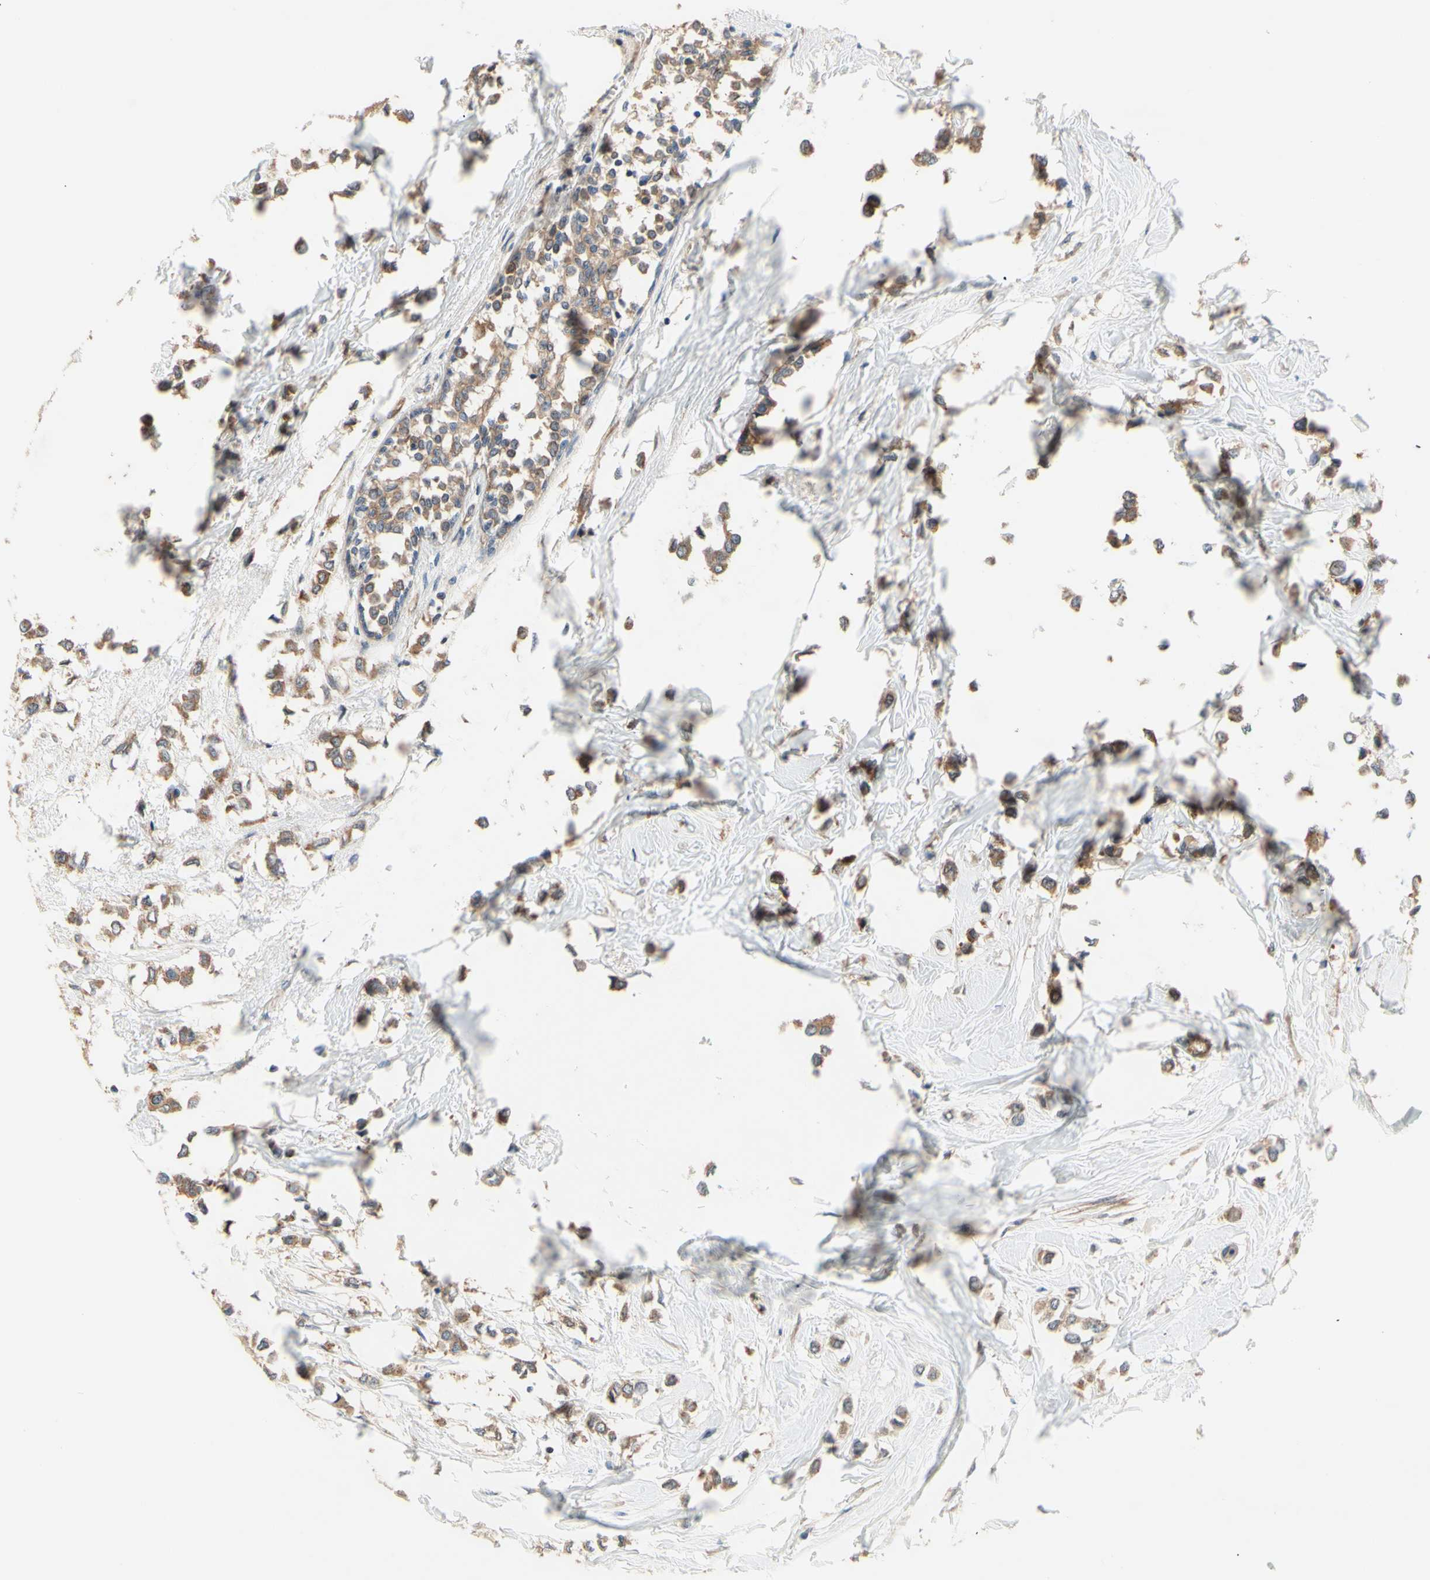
{"staining": {"intensity": "moderate", "quantity": ">75%", "location": "cytoplasmic/membranous"}, "tissue": "breast cancer", "cell_type": "Tumor cells", "image_type": "cancer", "snomed": [{"axis": "morphology", "description": "Lobular carcinoma"}, {"axis": "topography", "description": "Breast"}], "caption": "IHC staining of breast lobular carcinoma, which shows medium levels of moderate cytoplasmic/membranous positivity in approximately >75% of tumor cells indicating moderate cytoplasmic/membranous protein positivity. The staining was performed using DAB (brown) for protein detection and nuclei were counterstained in hematoxylin (blue).", "gene": "DYNLRB1", "patient": {"sex": "female", "age": 51}}